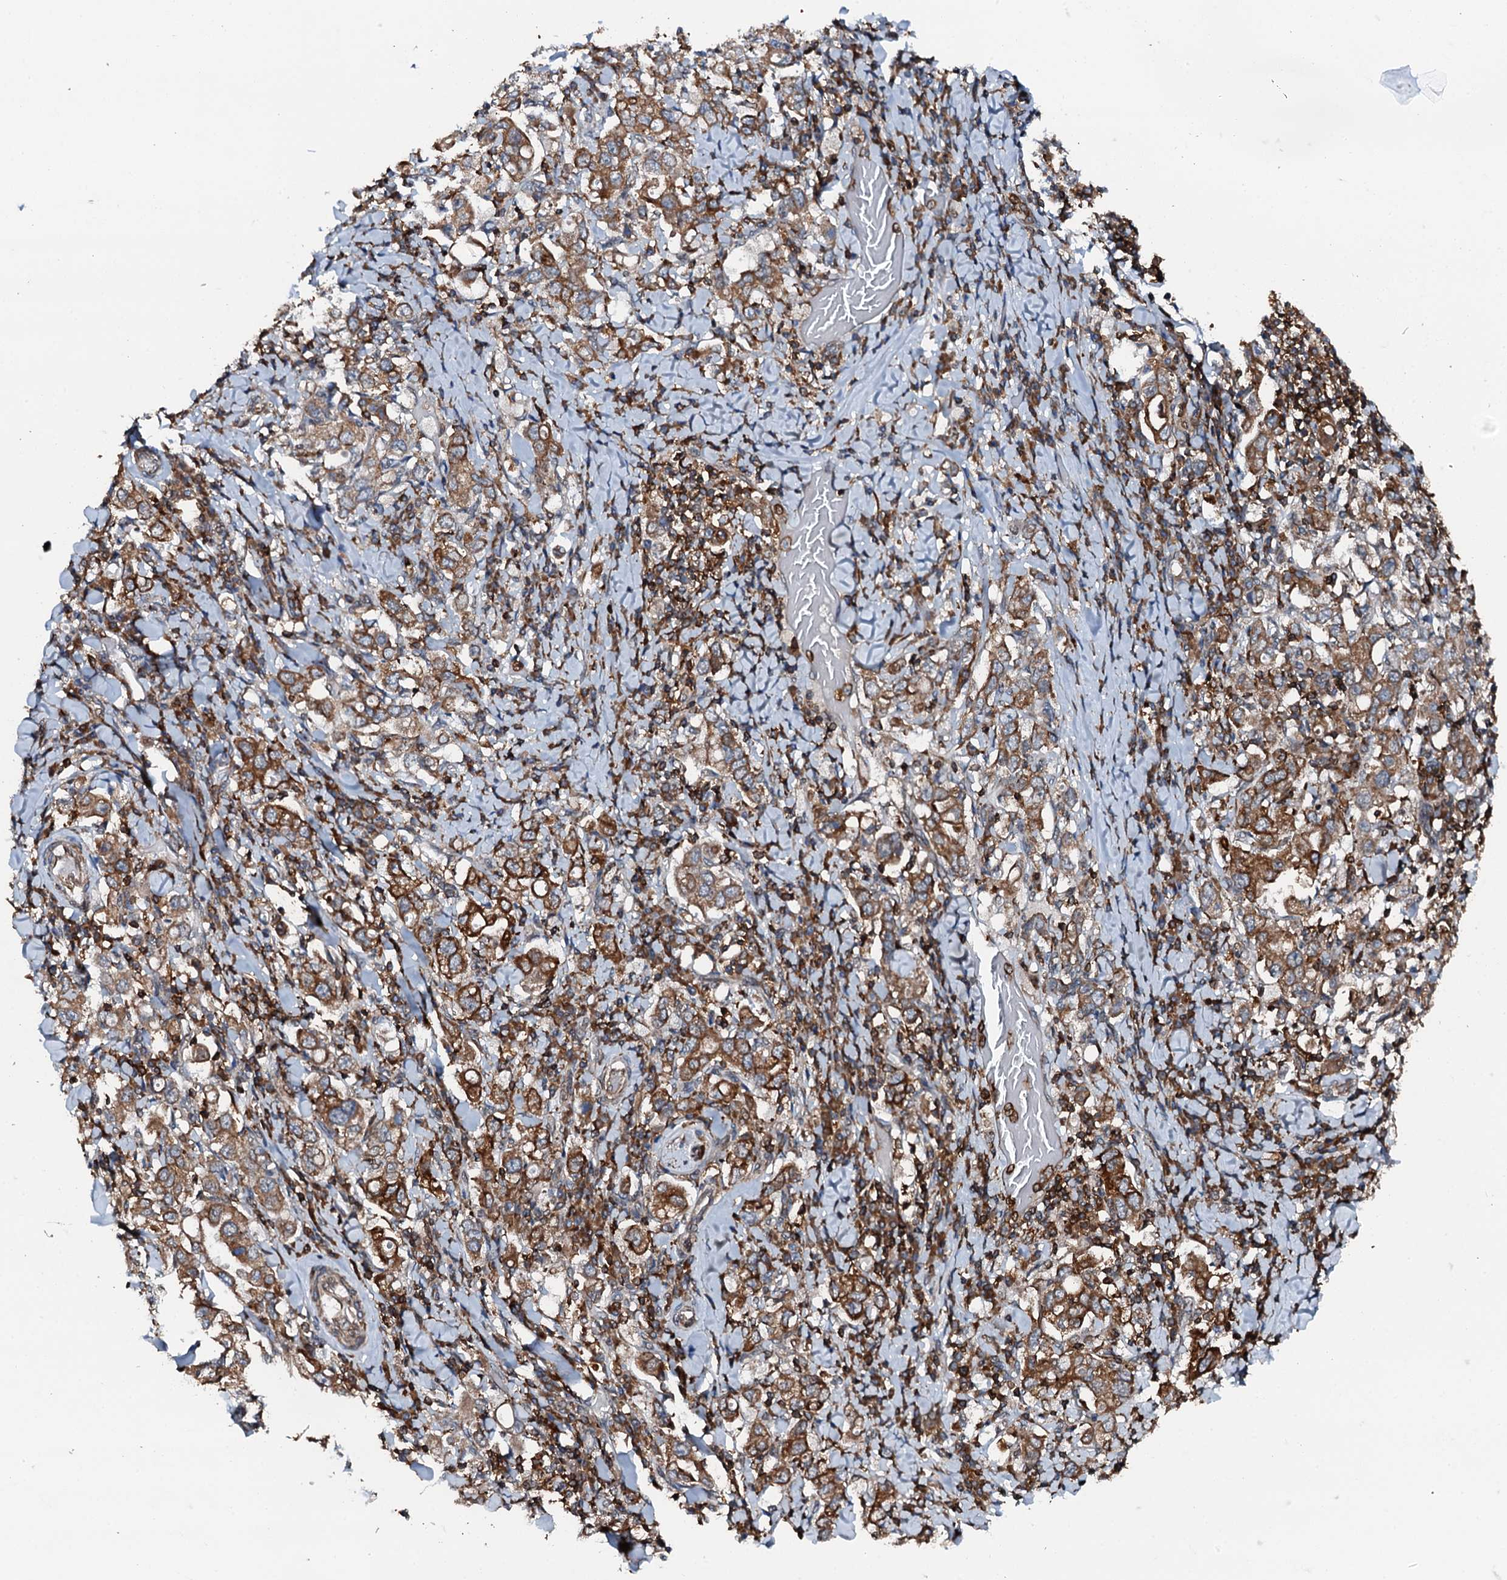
{"staining": {"intensity": "moderate", "quantity": ">75%", "location": "cytoplasmic/membranous"}, "tissue": "stomach cancer", "cell_type": "Tumor cells", "image_type": "cancer", "snomed": [{"axis": "morphology", "description": "Adenocarcinoma, NOS"}, {"axis": "topography", "description": "Stomach, upper"}], "caption": "Stomach adenocarcinoma stained for a protein (brown) shows moderate cytoplasmic/membranous positive positivity in approximately >75% of tumor cells.", "gene": "EDC4", "patient": {"sex": "male", "age": 62}}